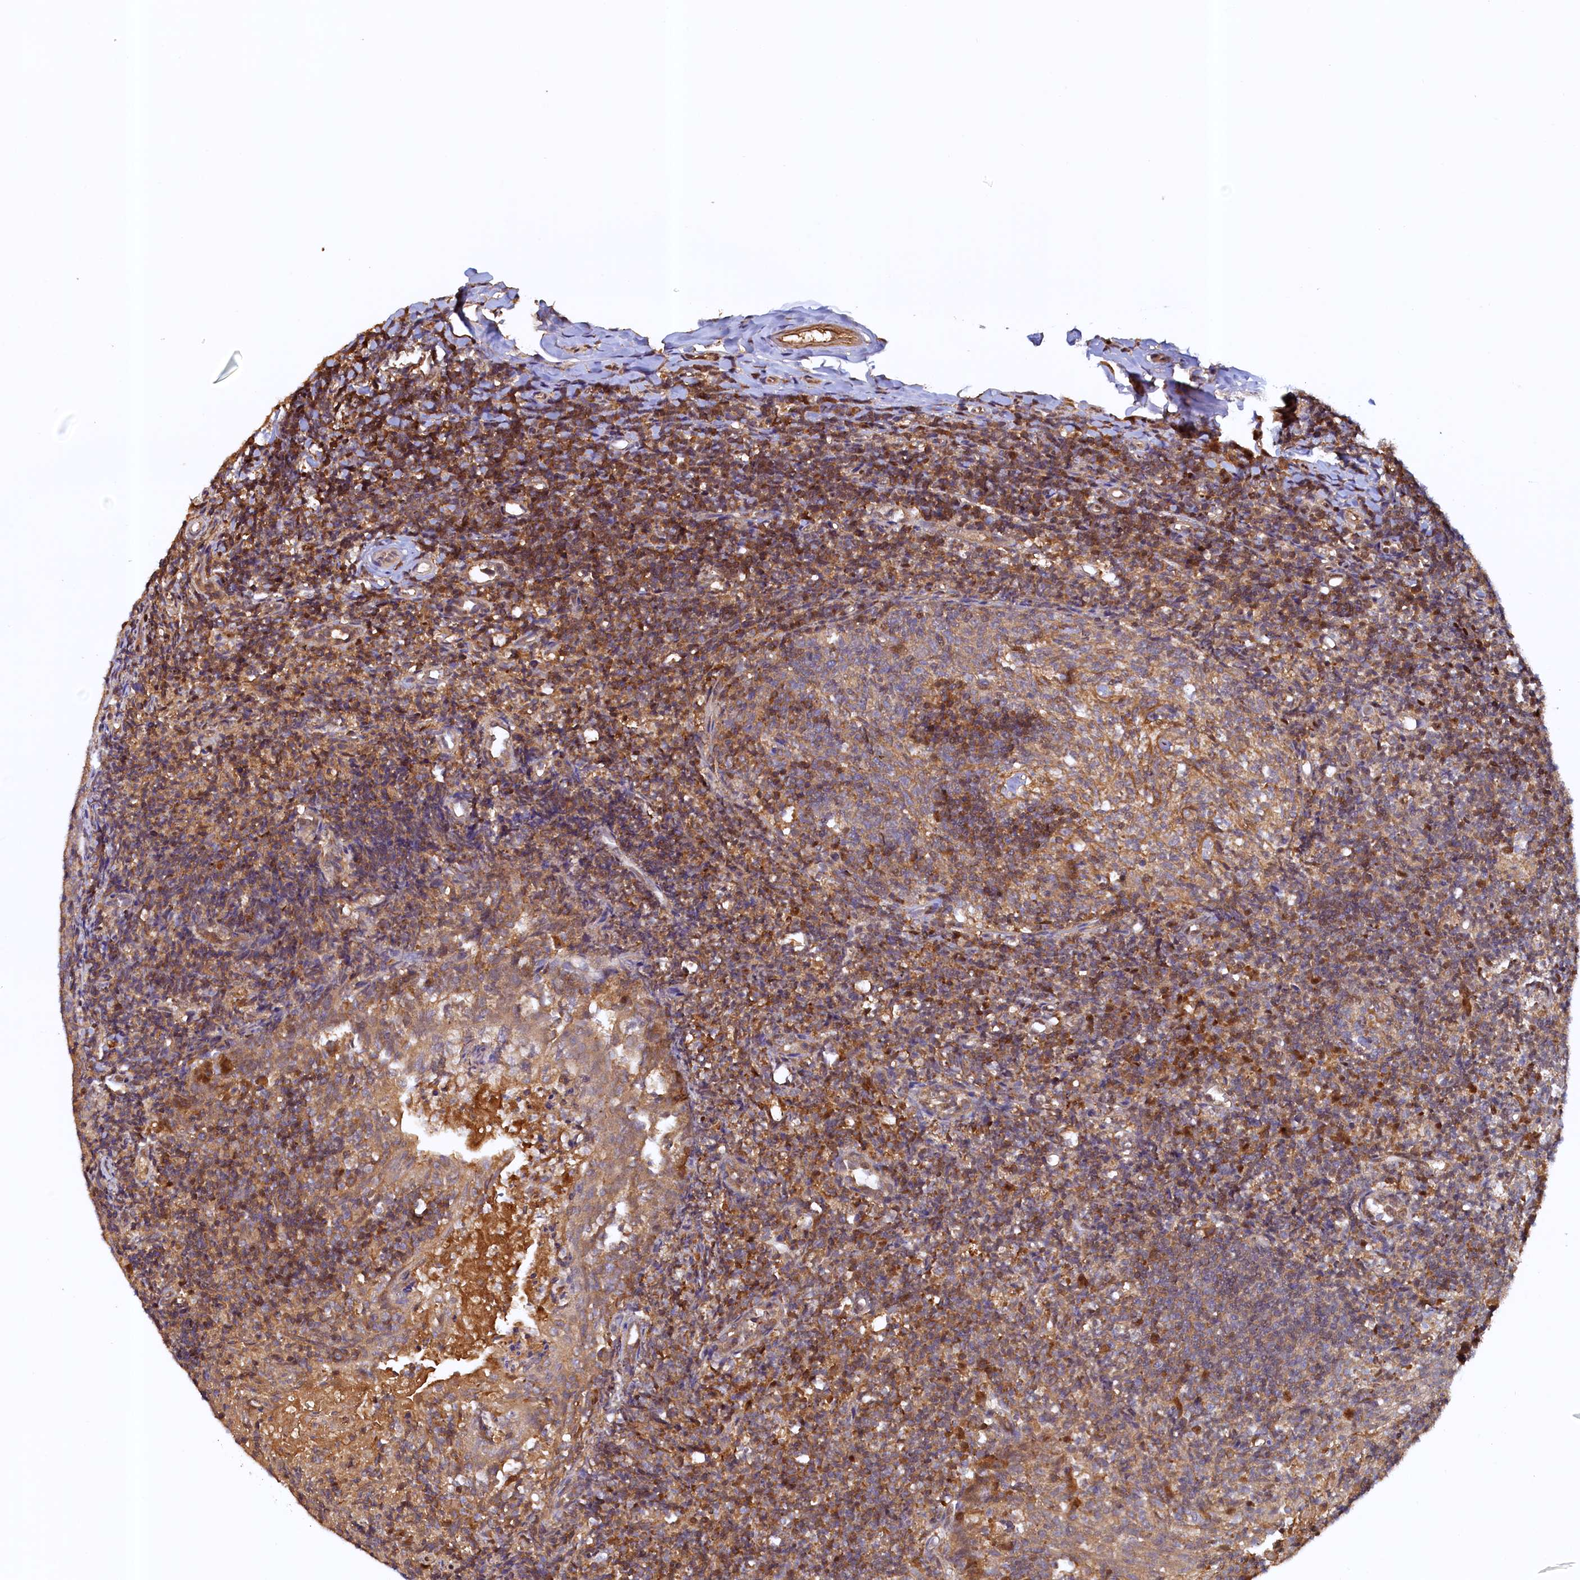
{"staining": {"intensity": "moderate", "quantity": ">75%", "location": "cytoplasmic/membranous,nuclear"}, "tissue": "tonsil", "cell_type": "Germinal center cells", "image_type": "normal", "snomed": [{"axis": "morphology", "description": "Normal tissue, NOS"}, {"axis": "topography", "description": "Tonsil"}], "caption": "This is an image of IHC staining of benign tonsil, which shows moderate staining in the cytoplasmic/membranous,nuclear of germinal center cells.", "gene": "UBL7", "patient": {"sex": "female", "age": 10}}